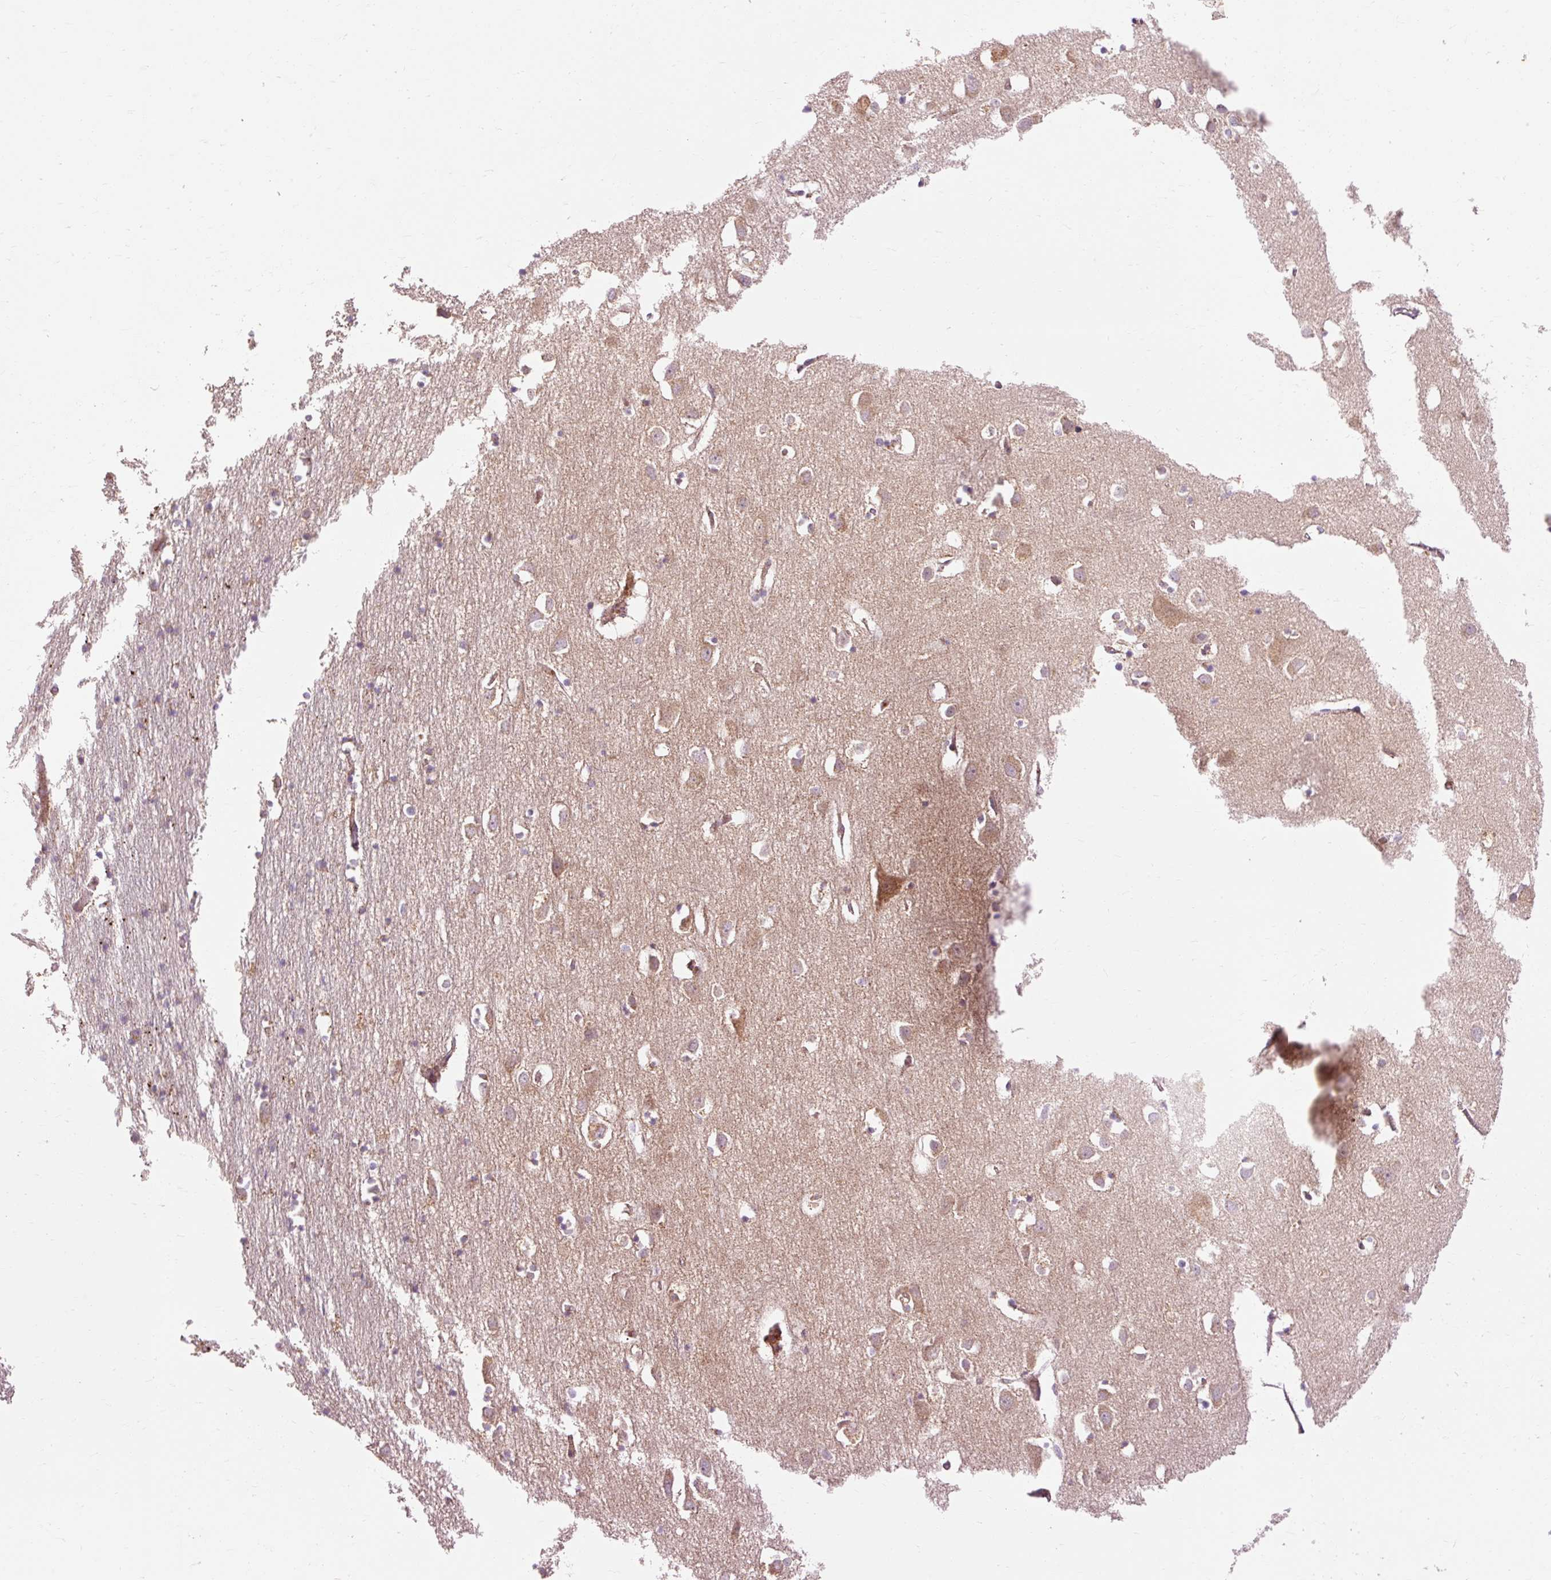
{"staining": {"intensity": "moderate", "quantity": ">75%", "location": "cytoplasmic/membranous"}, "tissue": "cerebral cortex", "cell_type": "Endothelial cells", "image_type": "normal", "snomed": [{"axis": "morphology", "description": "Normal tissue, NOS"}, {"axis": "topography", "description": "Cerebral cortex"}], "caption": "IHC micrograph of unremarkable cerebral cortex: human cerebral cortex stained using immunohistochemistry displays medium levels of moderate protein expression localized specifically in the cytoplasmic/membranous of endothelial cells, appearing as a cytoplasmic/membranous brown color.", "gene": "RIPOR3", "patient": {"sex": "male", "age": 70}}